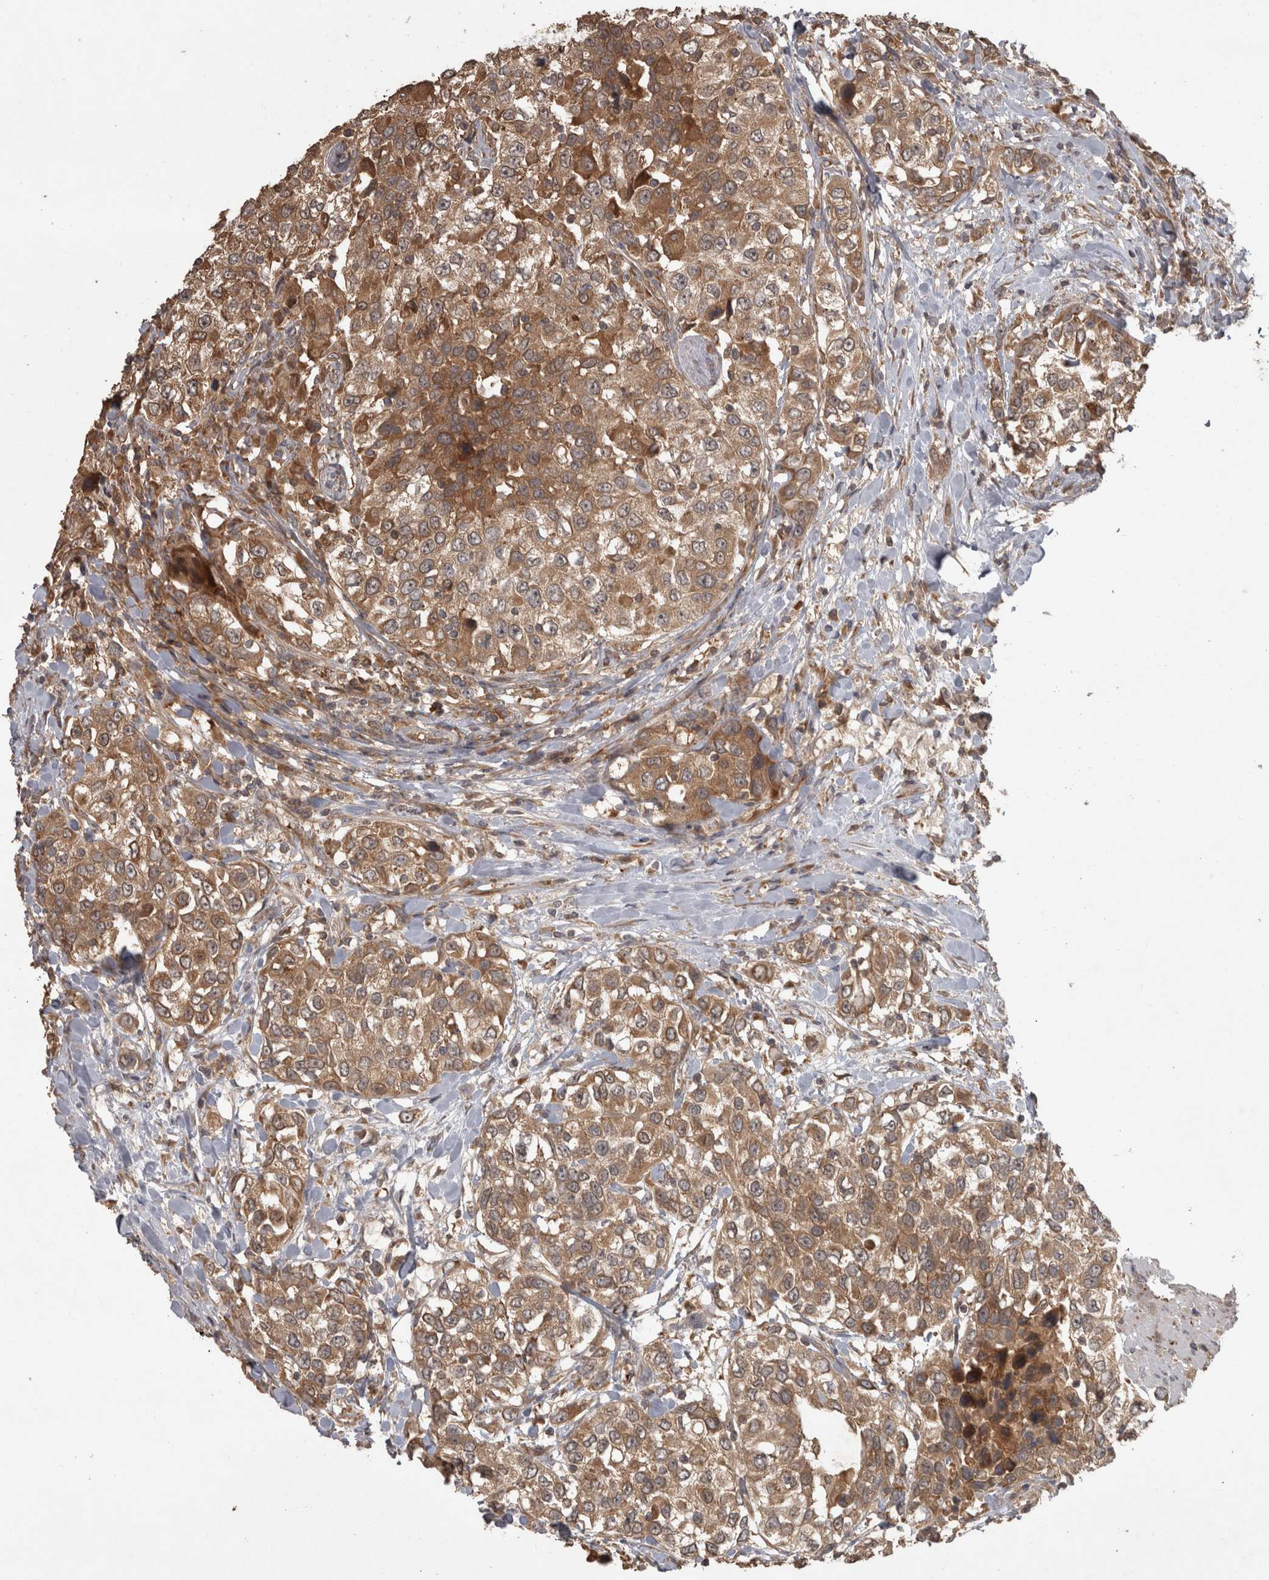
{"staining": {"intensity": "moderate", "quantity": ">75%", "location": "cytoplasmic/membranous"}, "tissue": "urothelial cancer", "cell_type": "Tumor cells", "image_type": "cancer", "snomed": [{"axis": "morphology", "description": "Urothelial carcinoma, High grade"}, {"axis": "topography", "description": "Urinary bladder"}], "caption": "High-grade urothelial carcinoma was stained to show a protein in brown. There is medium levels of moderate cytoplasmic/membranous staining in approximately >75% of tumor cells. The protein of interest is shown in brown color, while the nuclei are stained blue.", "gene": "MICU3", "patient": {"sex": "female", "age": 80}}